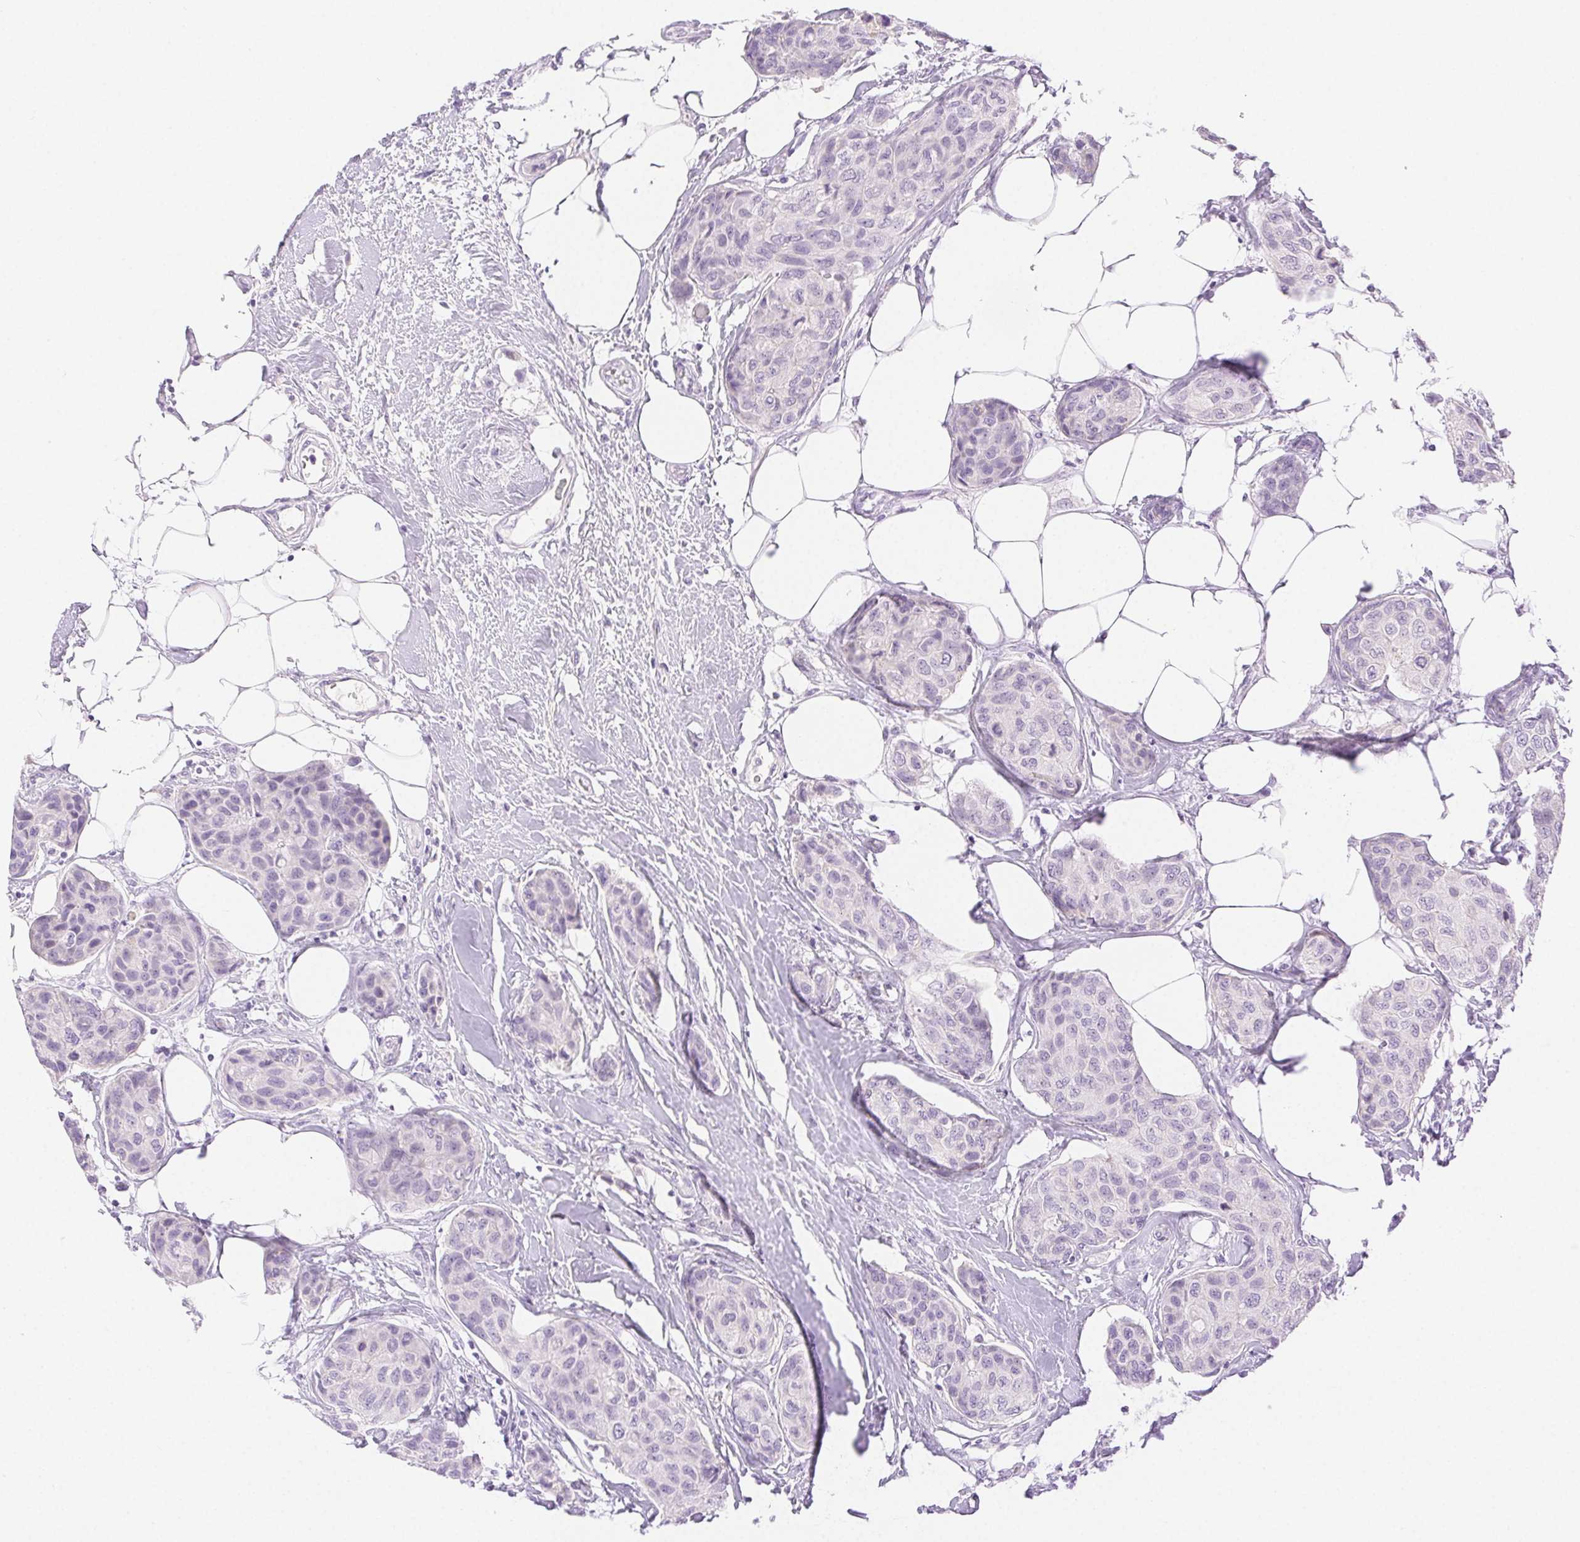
{"staining": {"intensity": "negative", "quantity": "none", "location": "none"}, "tissue": "breast cancer", "cell_type": "Tumor cells", "image_type": "cancer", "snomed": [{"axis": "morphology", "description": "Duct carcinoma"}, {"axis": "topography", "description": "Breast"}], "caption": "Tumor cells are negative for protein expression in human breast infiltrating ductal carcinoma.", "gene": "SPACA4", "patient": {"sex": "female", "age": 80}}